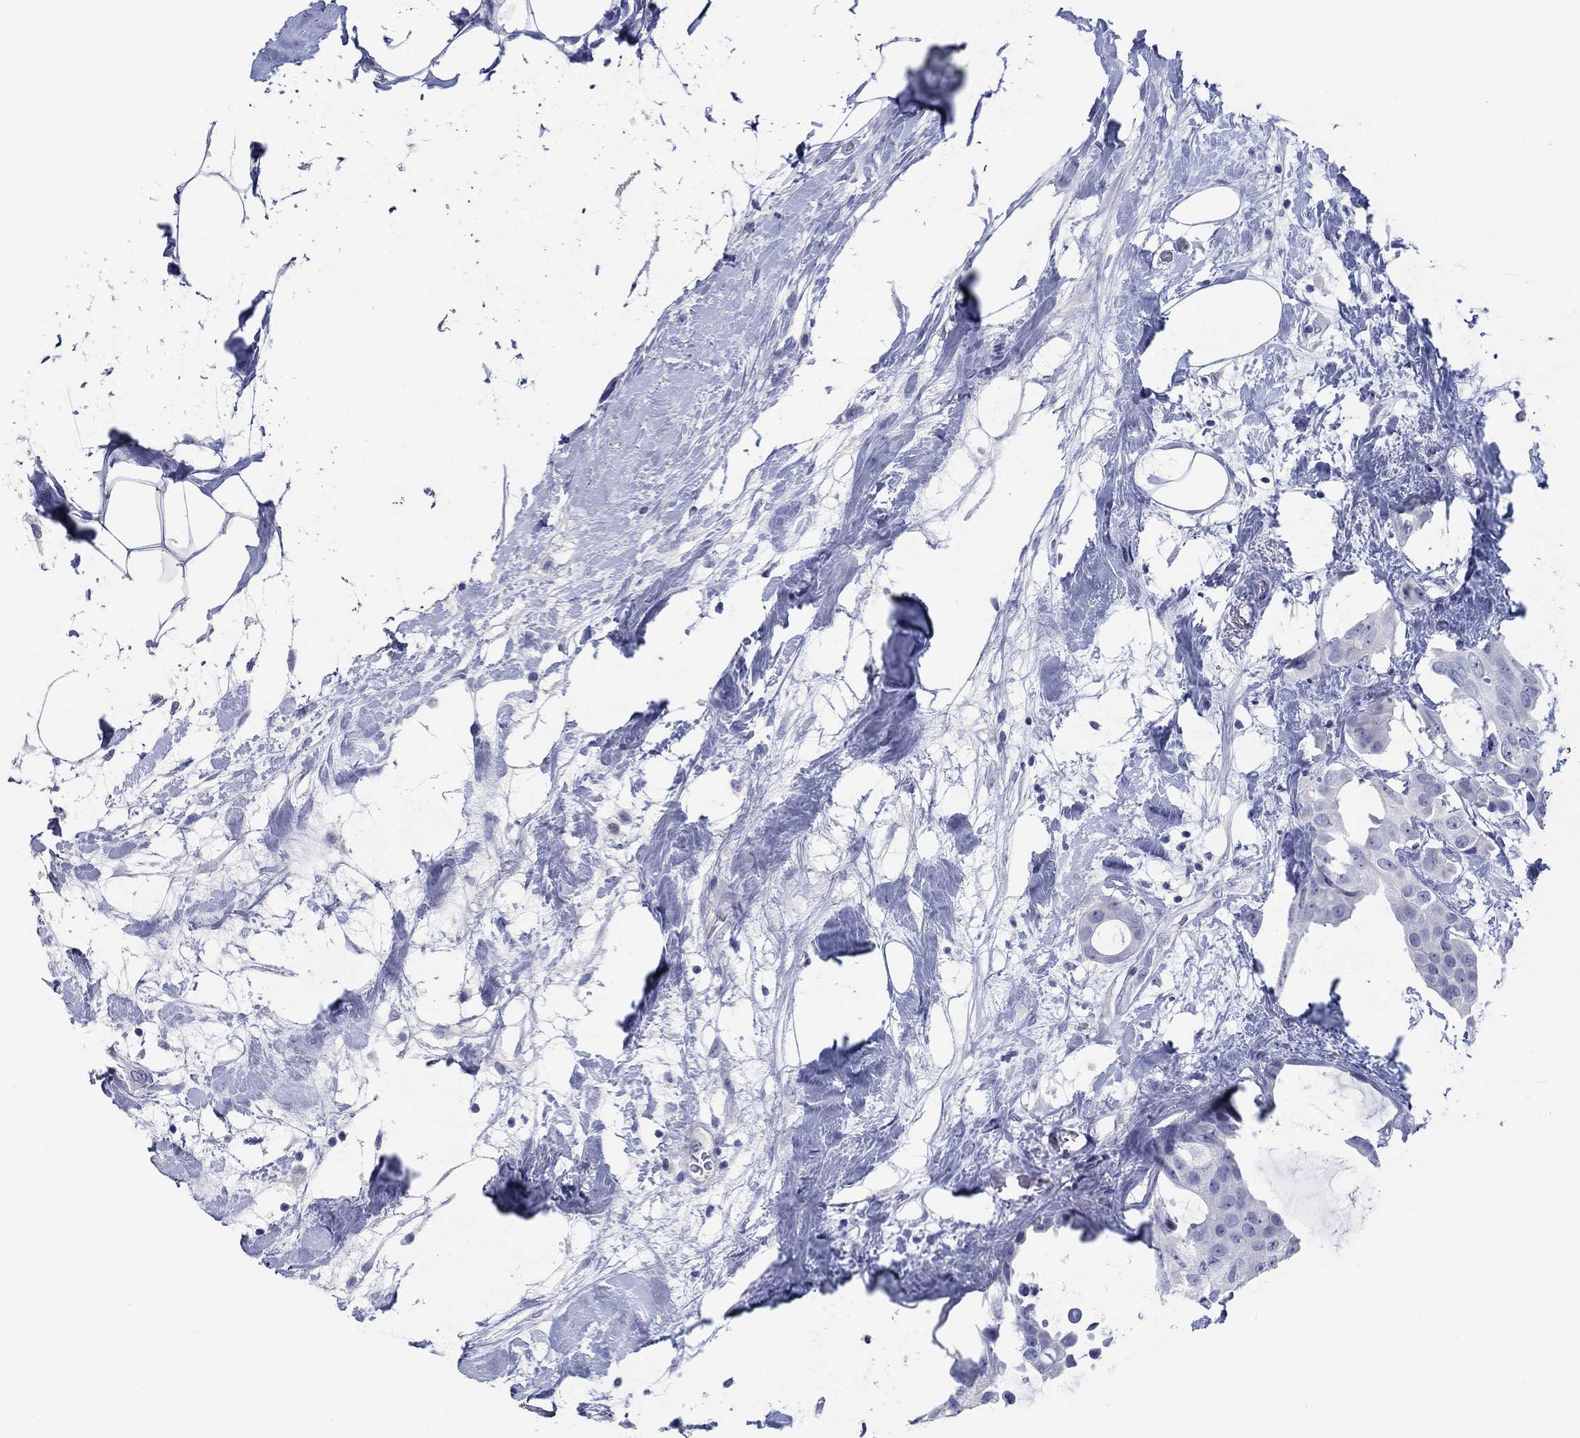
{"staining": {"intensity": "negative", "quantity": "none", "location": "none"}, "tissue": "breast cancer", "cell_type": "Tumor cells", "image_type": "cancer", "snomed": [{"axis": "morphology", "description": "Duct carcinoma"}, {"axis": "topography", "description": "Breast"}], "caption": "Tumor cells are negative for protein expression in human breast cancer (invasive ductal carcinoma).", "gene": "POU5F1", "patient": {"sex": "female", "age": 45}}